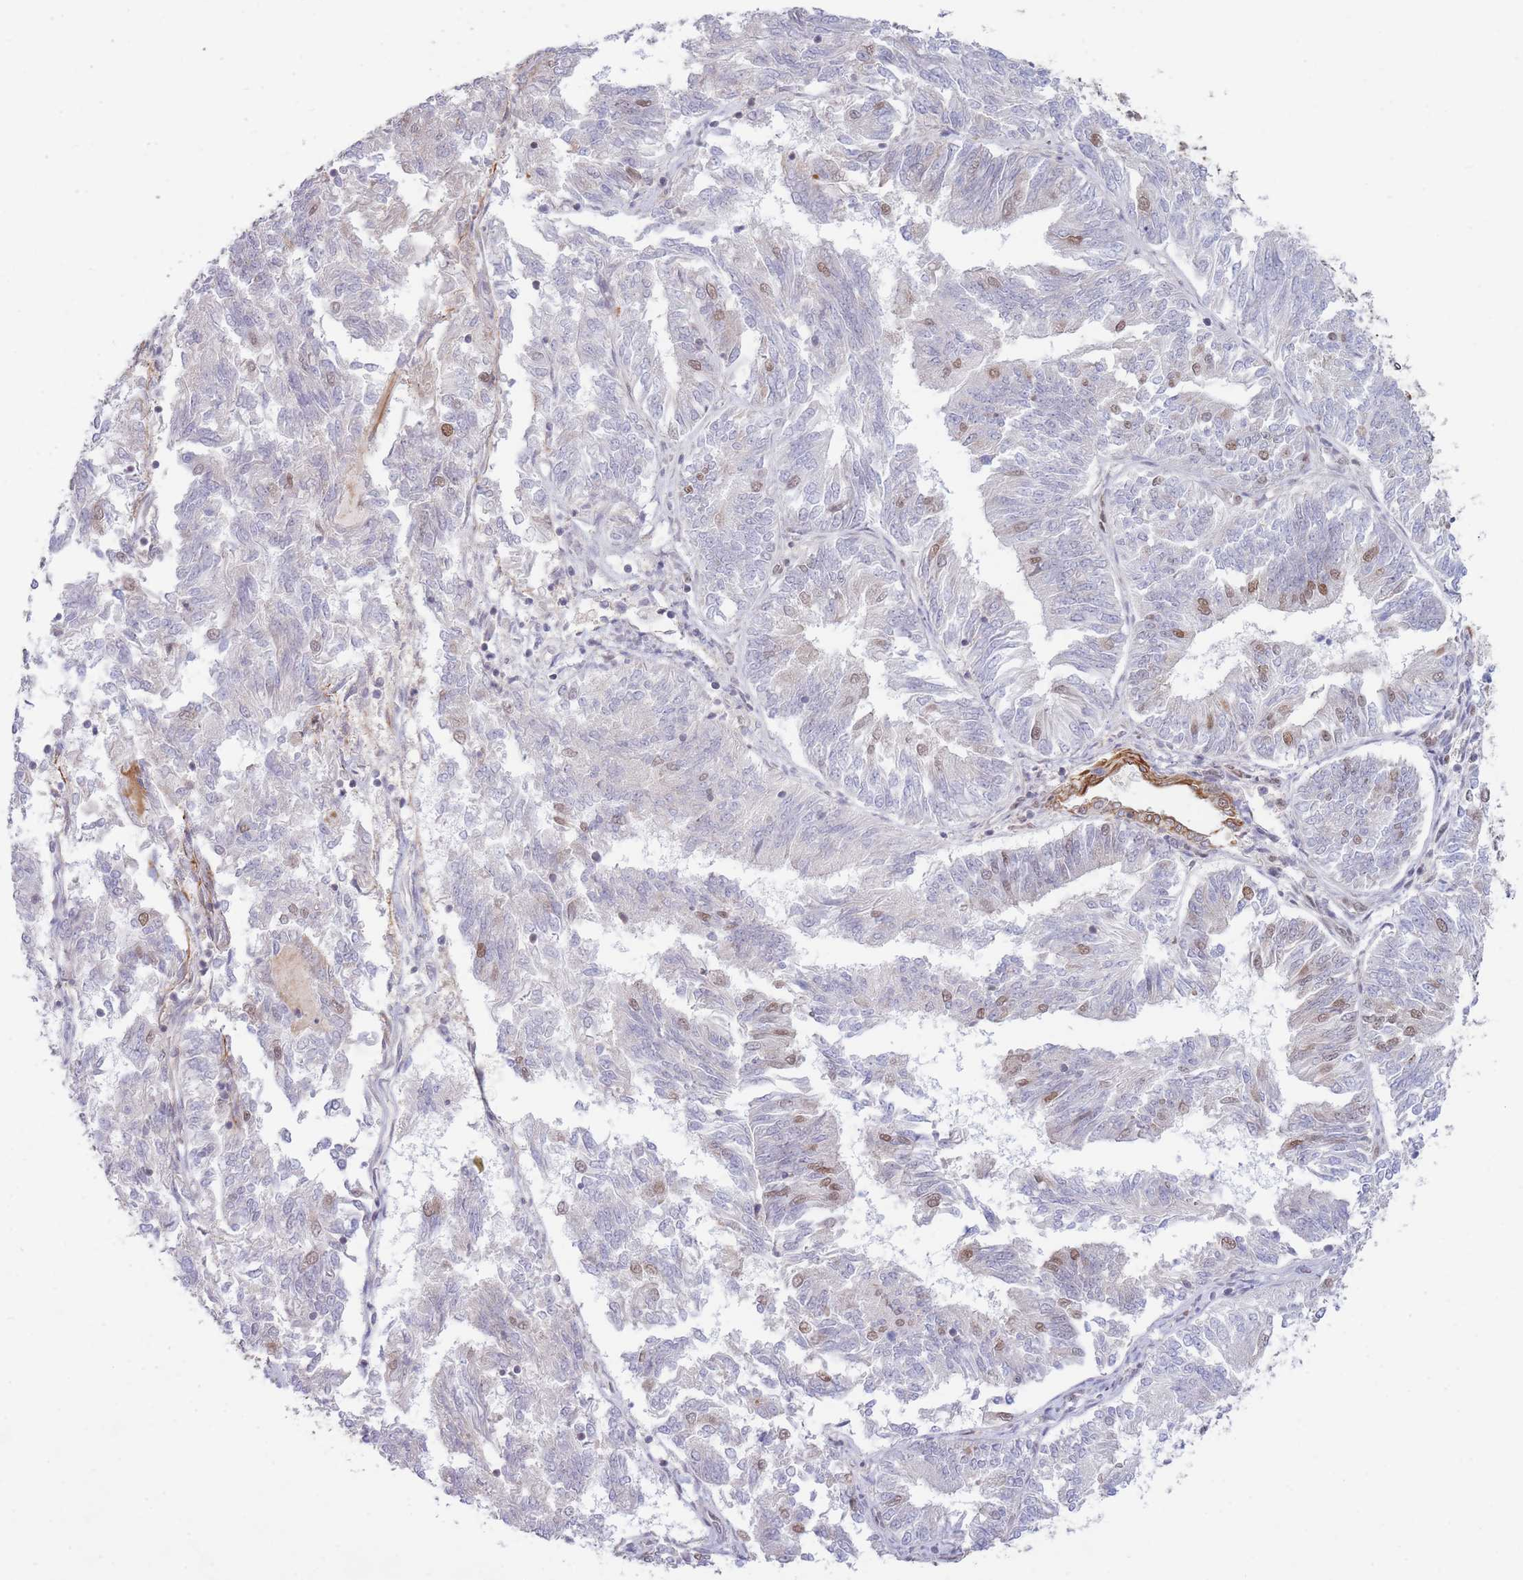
{"staining": {"intensity": "moderate", "quantity": "<25%", "location": "nuclear"}, "tissue": "endometrial cancer", "cell_type": "Tumor cells", "image_type": "cancer", "snomed": [{"axis": "morphology", "description": "Adenocarcinoma, NOS"}, {"axis": "topography", "description": "Endometrium"}], "caption": "An image showing moderate nuclear staining in about <25% of tumor cells in endometrial cancer (adenocarcinoma), as visualized by brown immunohistochemical staining.", "gene": "CARD8", "patient": {"sex": "female", "age": 58}}